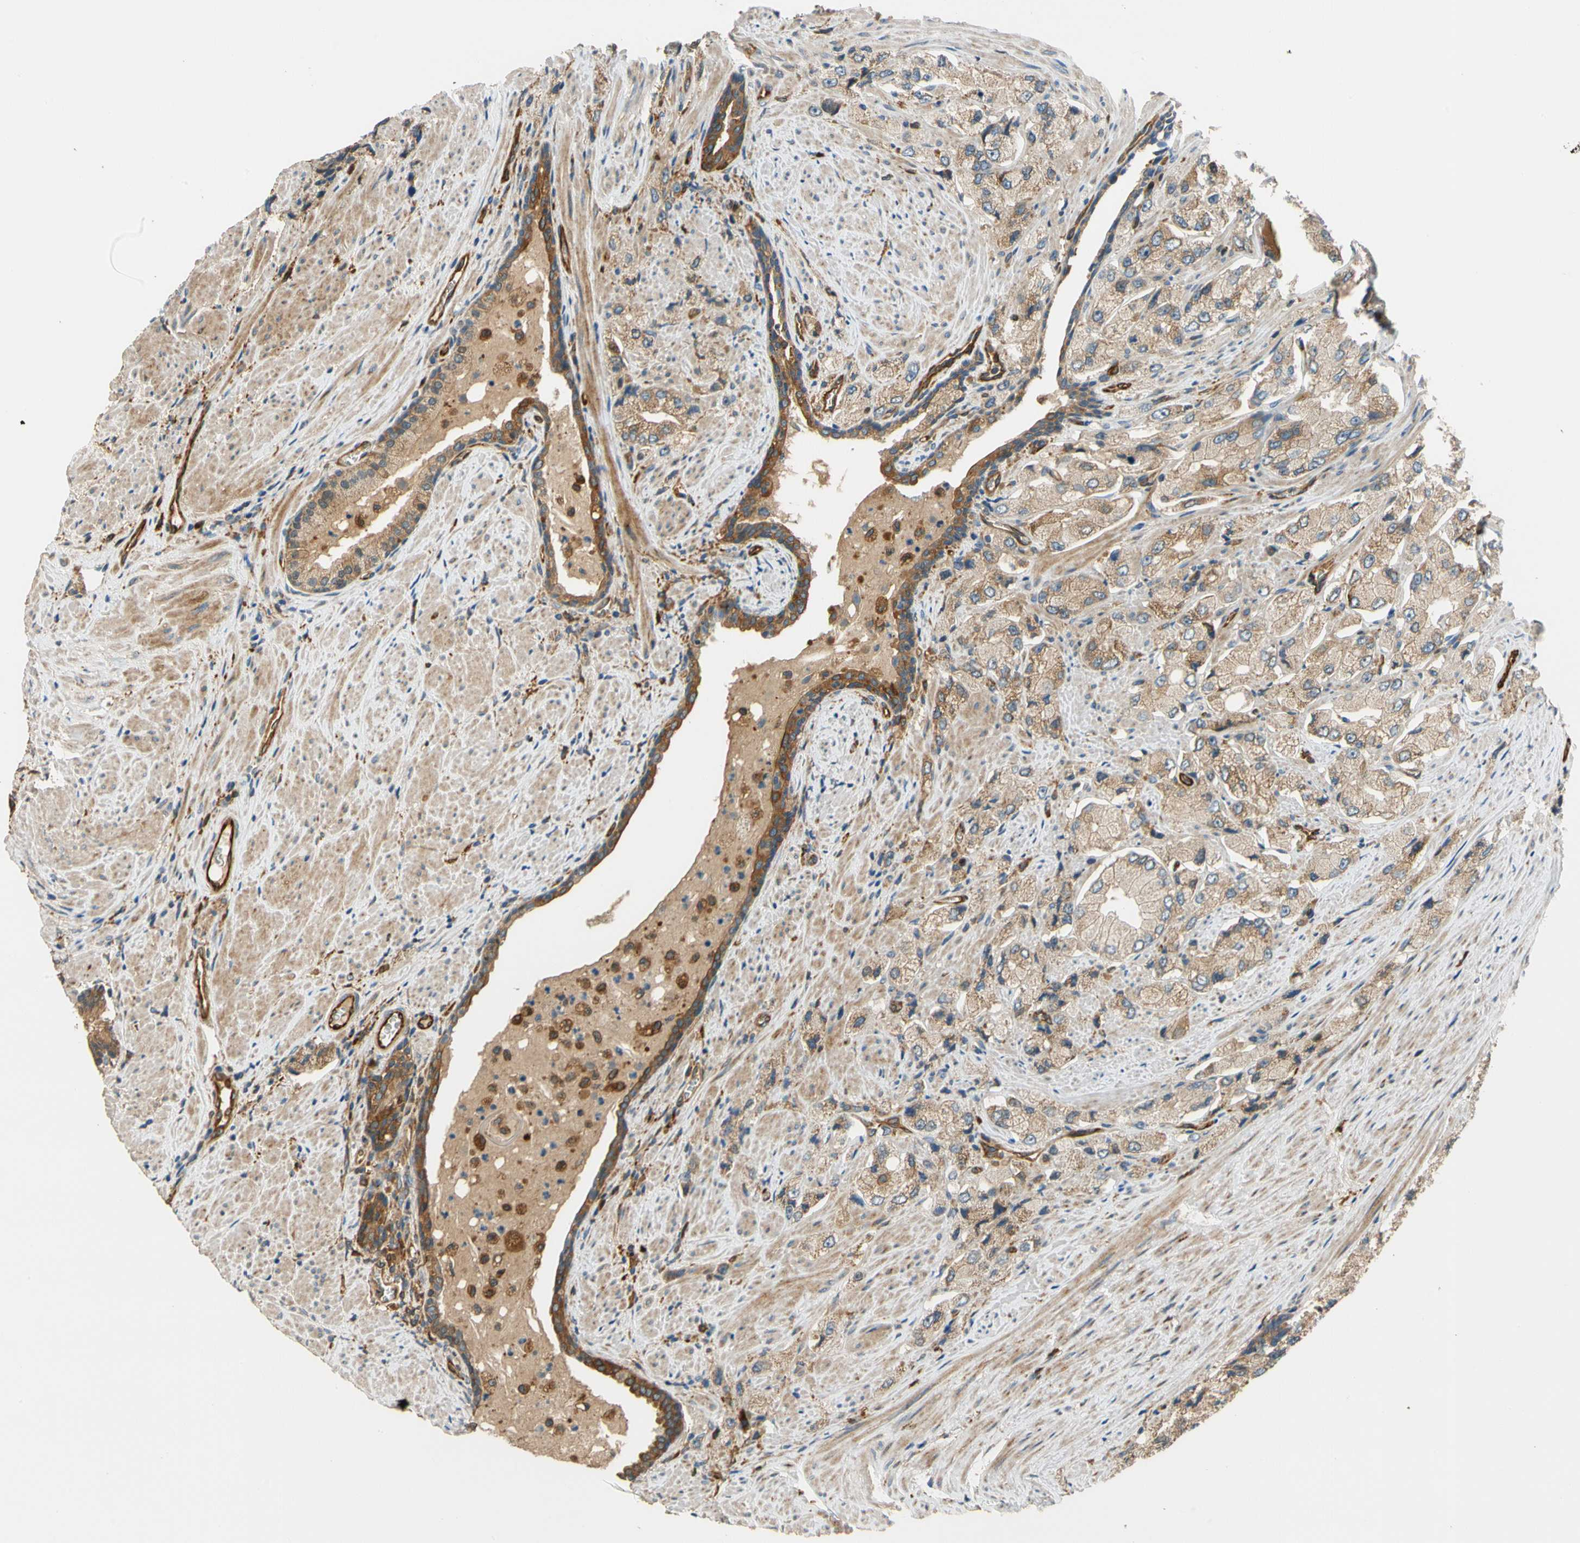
{"staining": {"intensity": "moderate", "quantity": ">75%", "location": "cytoplasmic/membranous"}, "tissue": "prostate cancer", "cell_type": "Tumor cells", "image_type": "cancer", "snomed": [{"axis": "morphology", "description": "Adenocarcinoma, High grade"}, {"axis": "topography", "description": "Prostate"}], "caption": "Immunohistochemistry staining of prostate cancer, which displays medium levels of moderate cytoplasmic/membranous staining in about >75% of tumor cells indicating moderate cytoplasmic/membranous protein staining. The staining was performed using DAB (3,3'-diaminobenzidine) (brown) for protein detection and nuclei were counterstained in hematoxylin (blue).", "gene": "PARP14", "patient": {"sex": "male", "age": 58}}